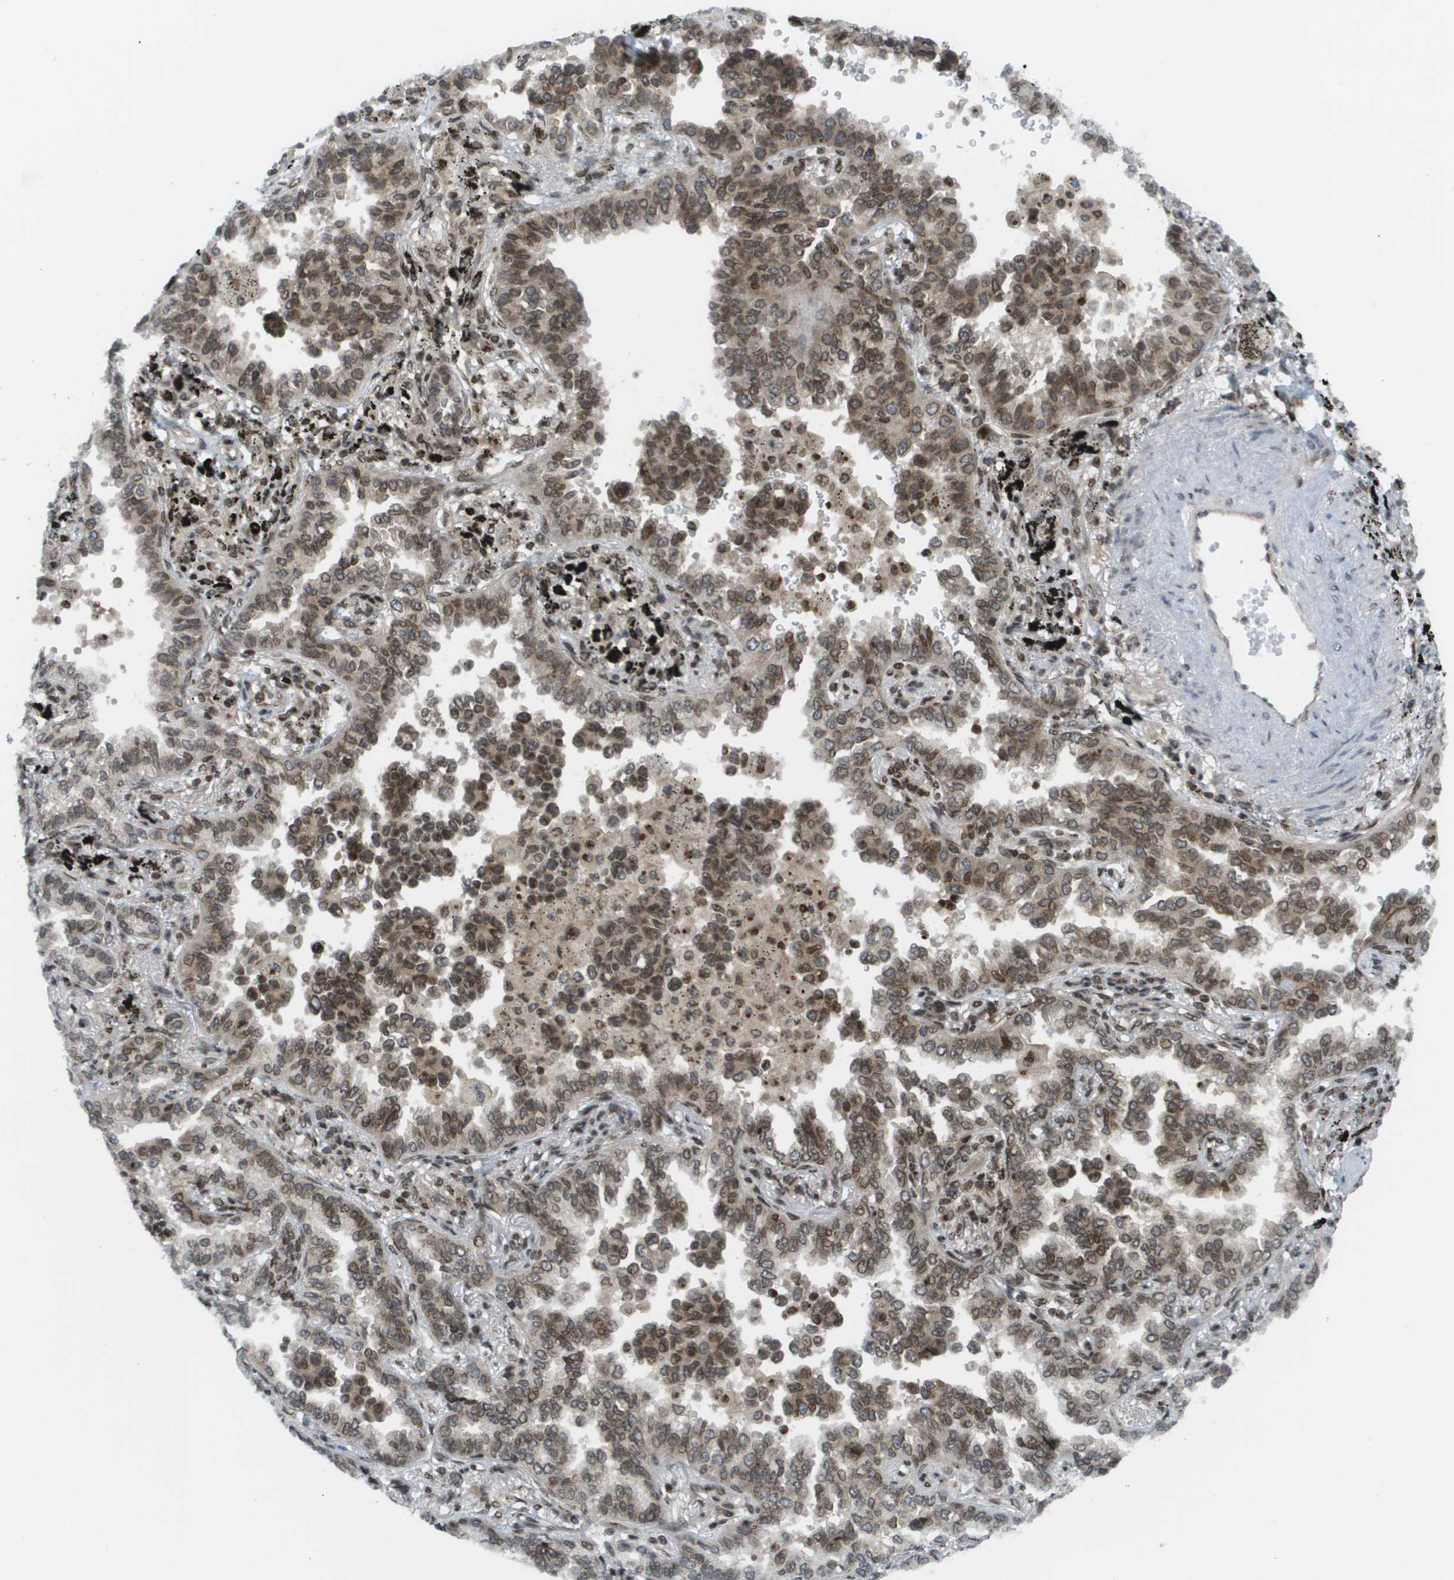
{"staining": {"intensity": "moderate", "quantity": ">75%", "location": "cytoplasmic/membranous,nuclear"}, "tissue": "lung cancer", "cell_type": "Tumor cells", "image_type": "cancer", "snomed": [{"axis": "morphology", "description": "Normal tissue, NOS"}, {"axis": "morphology", "description": "Adenocarcinoma, NOS"}, {"axis": "topography", "description": "Lung"}], "caption": "An IHC image of tumor tissue is shown. Protein staining in brown highlights moderate cytoplasmic/membranous and nuclear positivity in adenocarcinoma (lung) within tumor cells.", "gene": "EVC", "patient": {"sex": "male", "age": 59}}